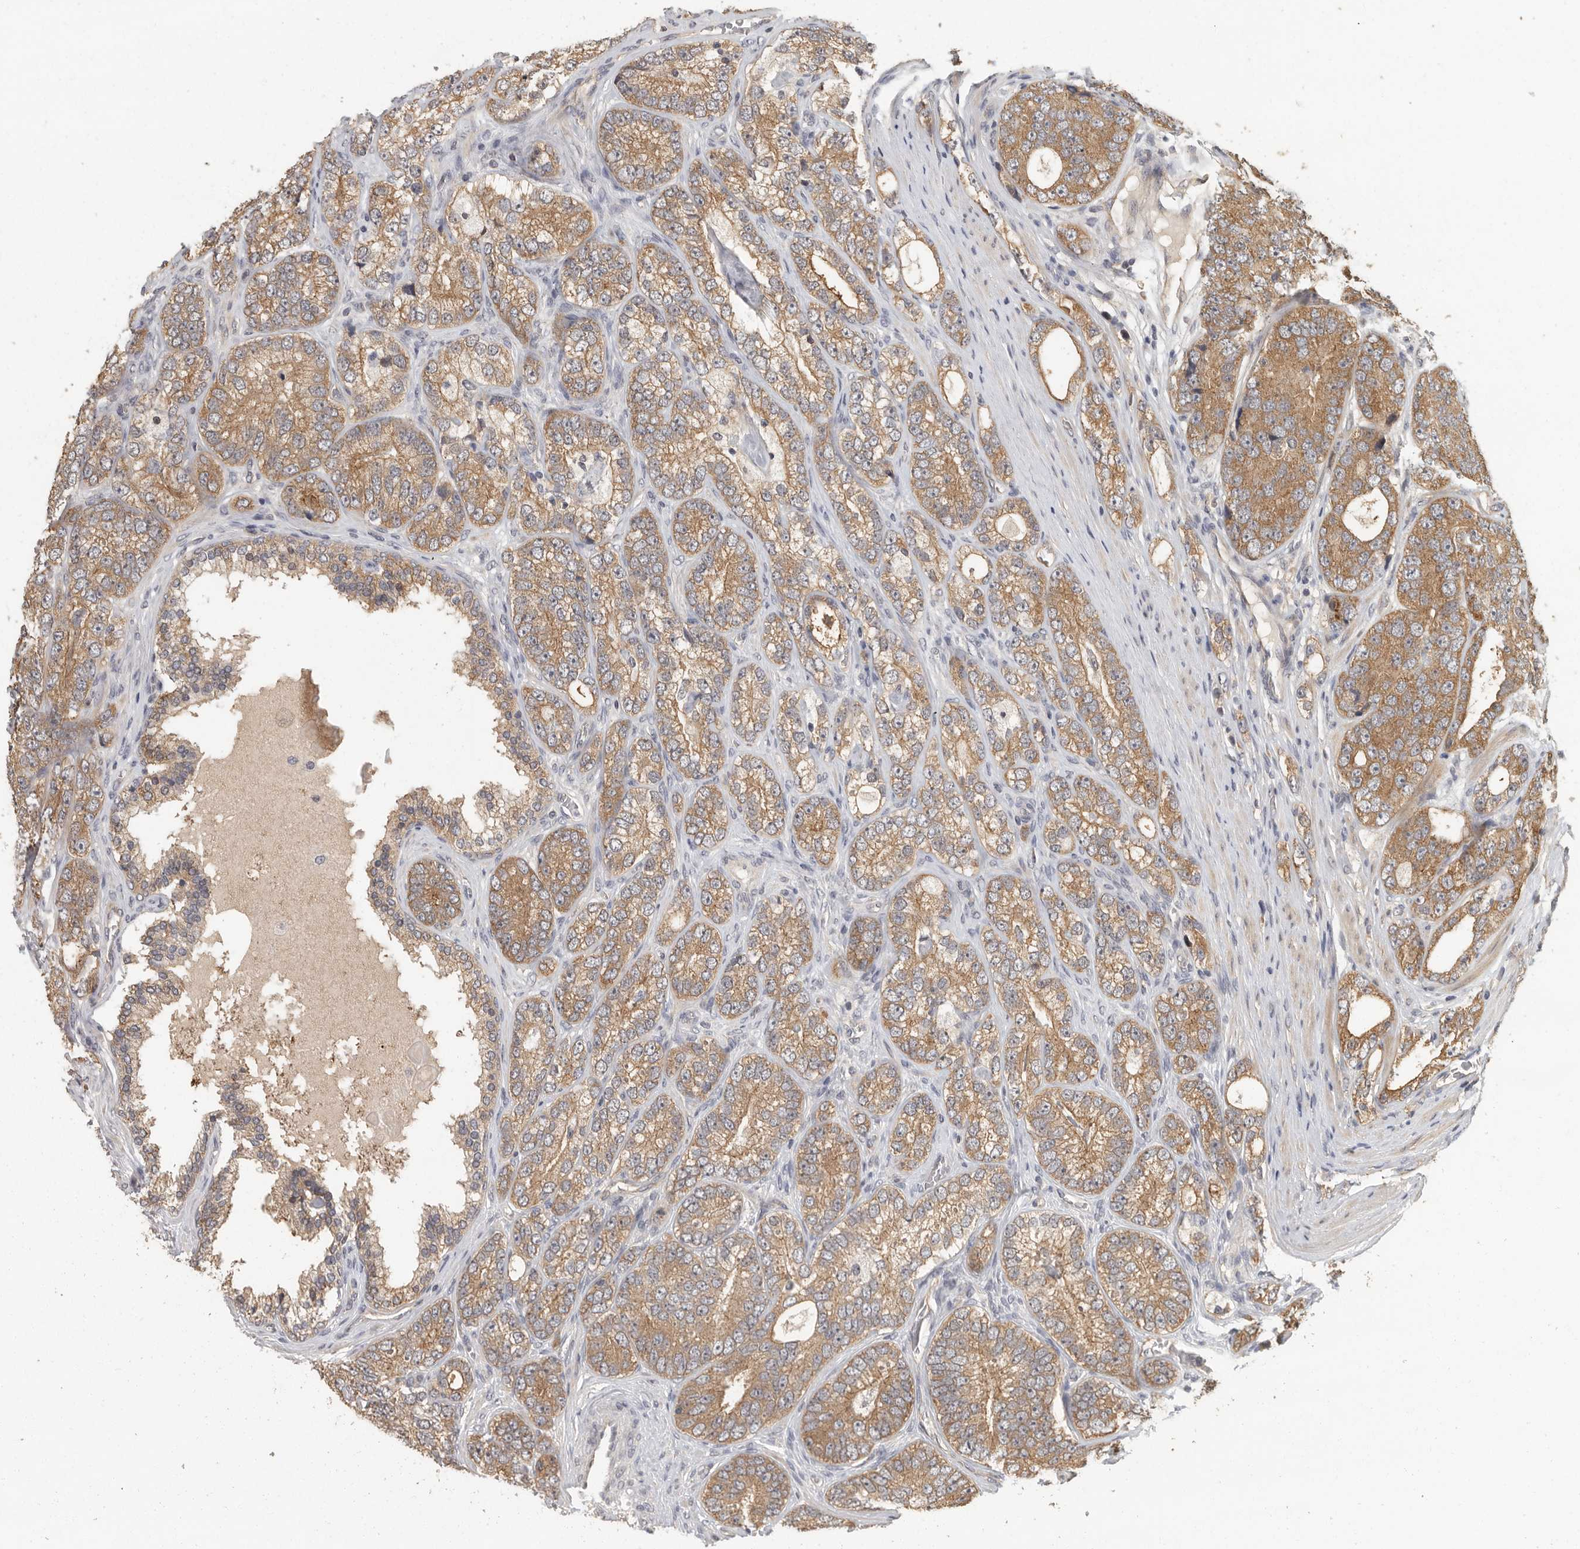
{"staining": {"intensity": "moderate", "quantity": ">75%", "location": "cytoplasmic/membranous"}, "tissue": "prostate cancer", "cell_type": "Tumor cells", "image_type": "cancer", "snomed": [{"axis": "morphology", "description": "Adenocarcinoma, High grade"}, {"axis": "topography", "description": "Prostate"}], "caption": "Immunohistochemistry (DAB) staining of human prostate cancer reveals moderate cytoplasmic/membranous protein positivity in about >75% of tumor cells. The staining is performed using DAB (3,3'-diaminobenzidine) brown chromogen to label protein expression. The nuclei are counter-stained blue using hematoxylin.", "gene": "BAIAP2", "patient": {"sex": "male", "age": 56}}